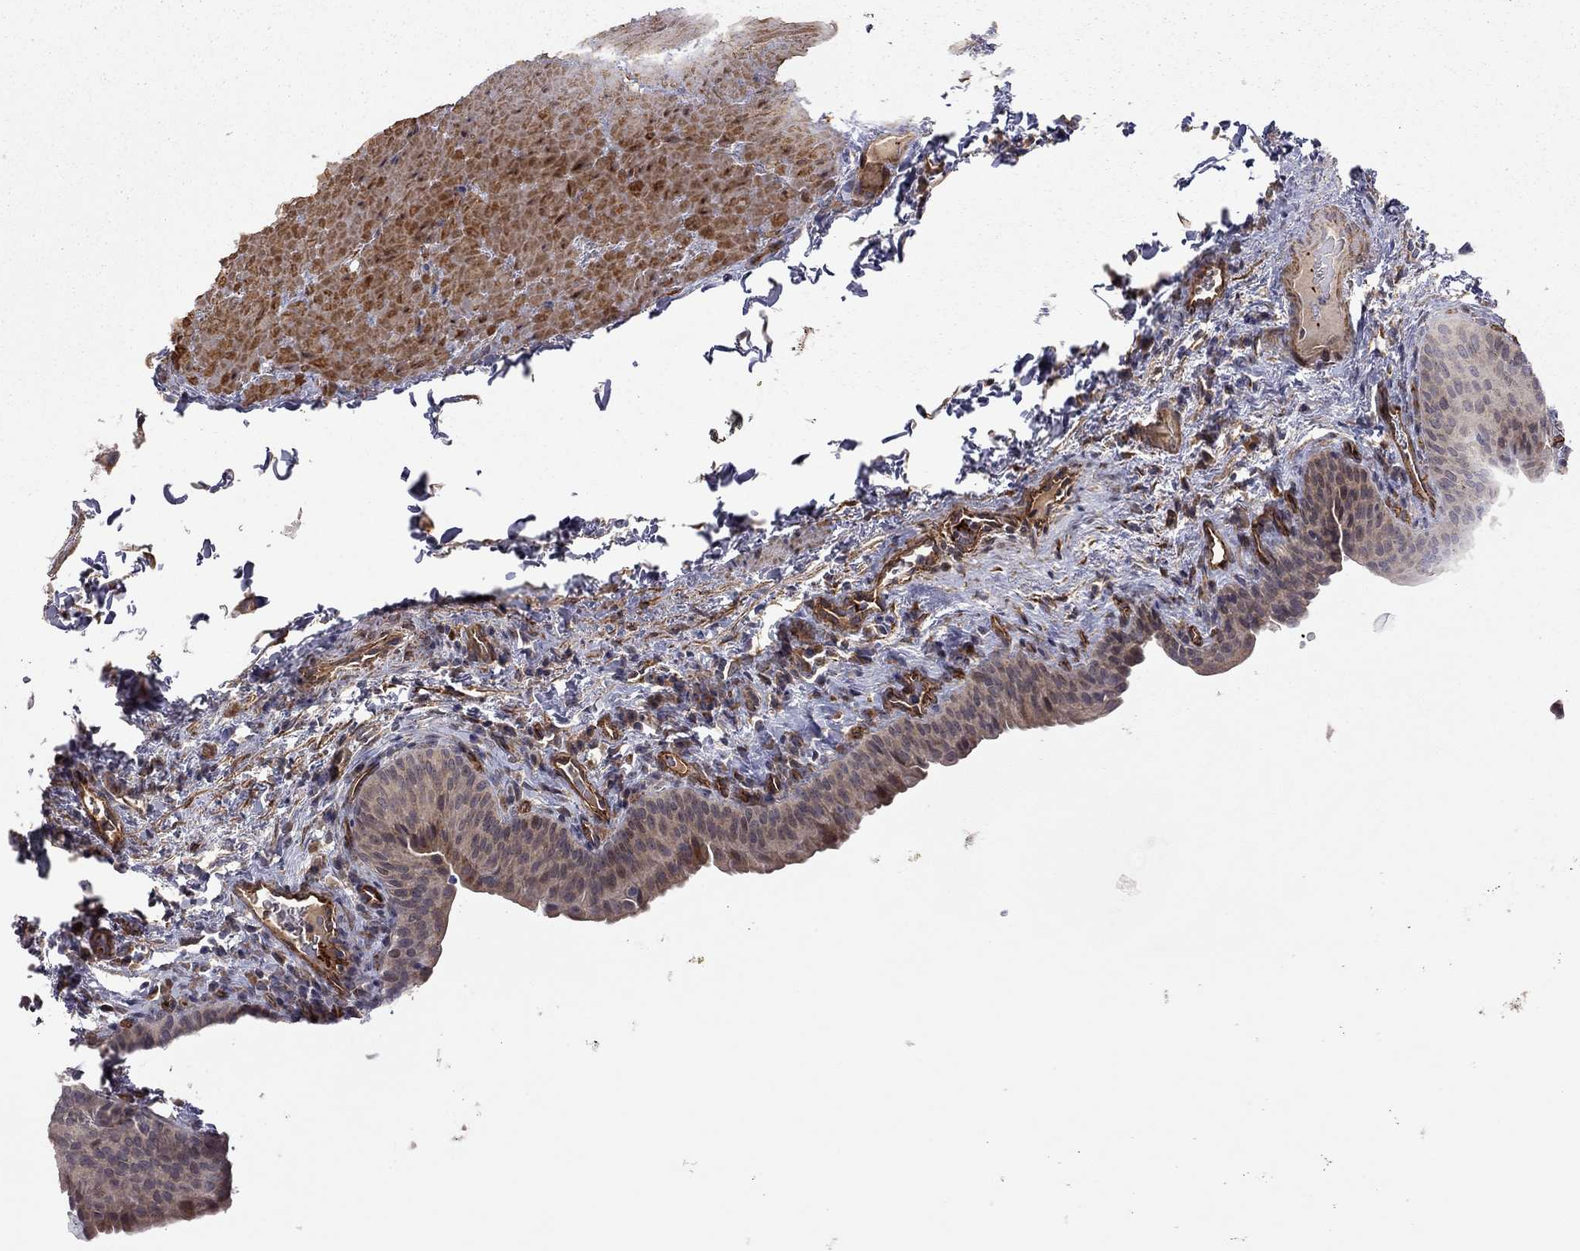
{"staining": {"intensity": "moderate", "quantity": "25%-75%", "location": "cytoplasmic/membranous"}, "tissue": "urinary bladder", "cell_type": "Urothelial cells", "image_type": "normal", "snomed": [{"axis": "morphology", "description": "Normal tissue, NOS"}, {"axis": "topography", "description": "Urinary bladder"}], "caption": "Normal urinary bladder reveals moderate cytoplasmic/membranous staining in approximately 25%-75% of urothelial cells.", "gene": "EXOC3L2", "patient": {"sex": "male", "age": 66}}